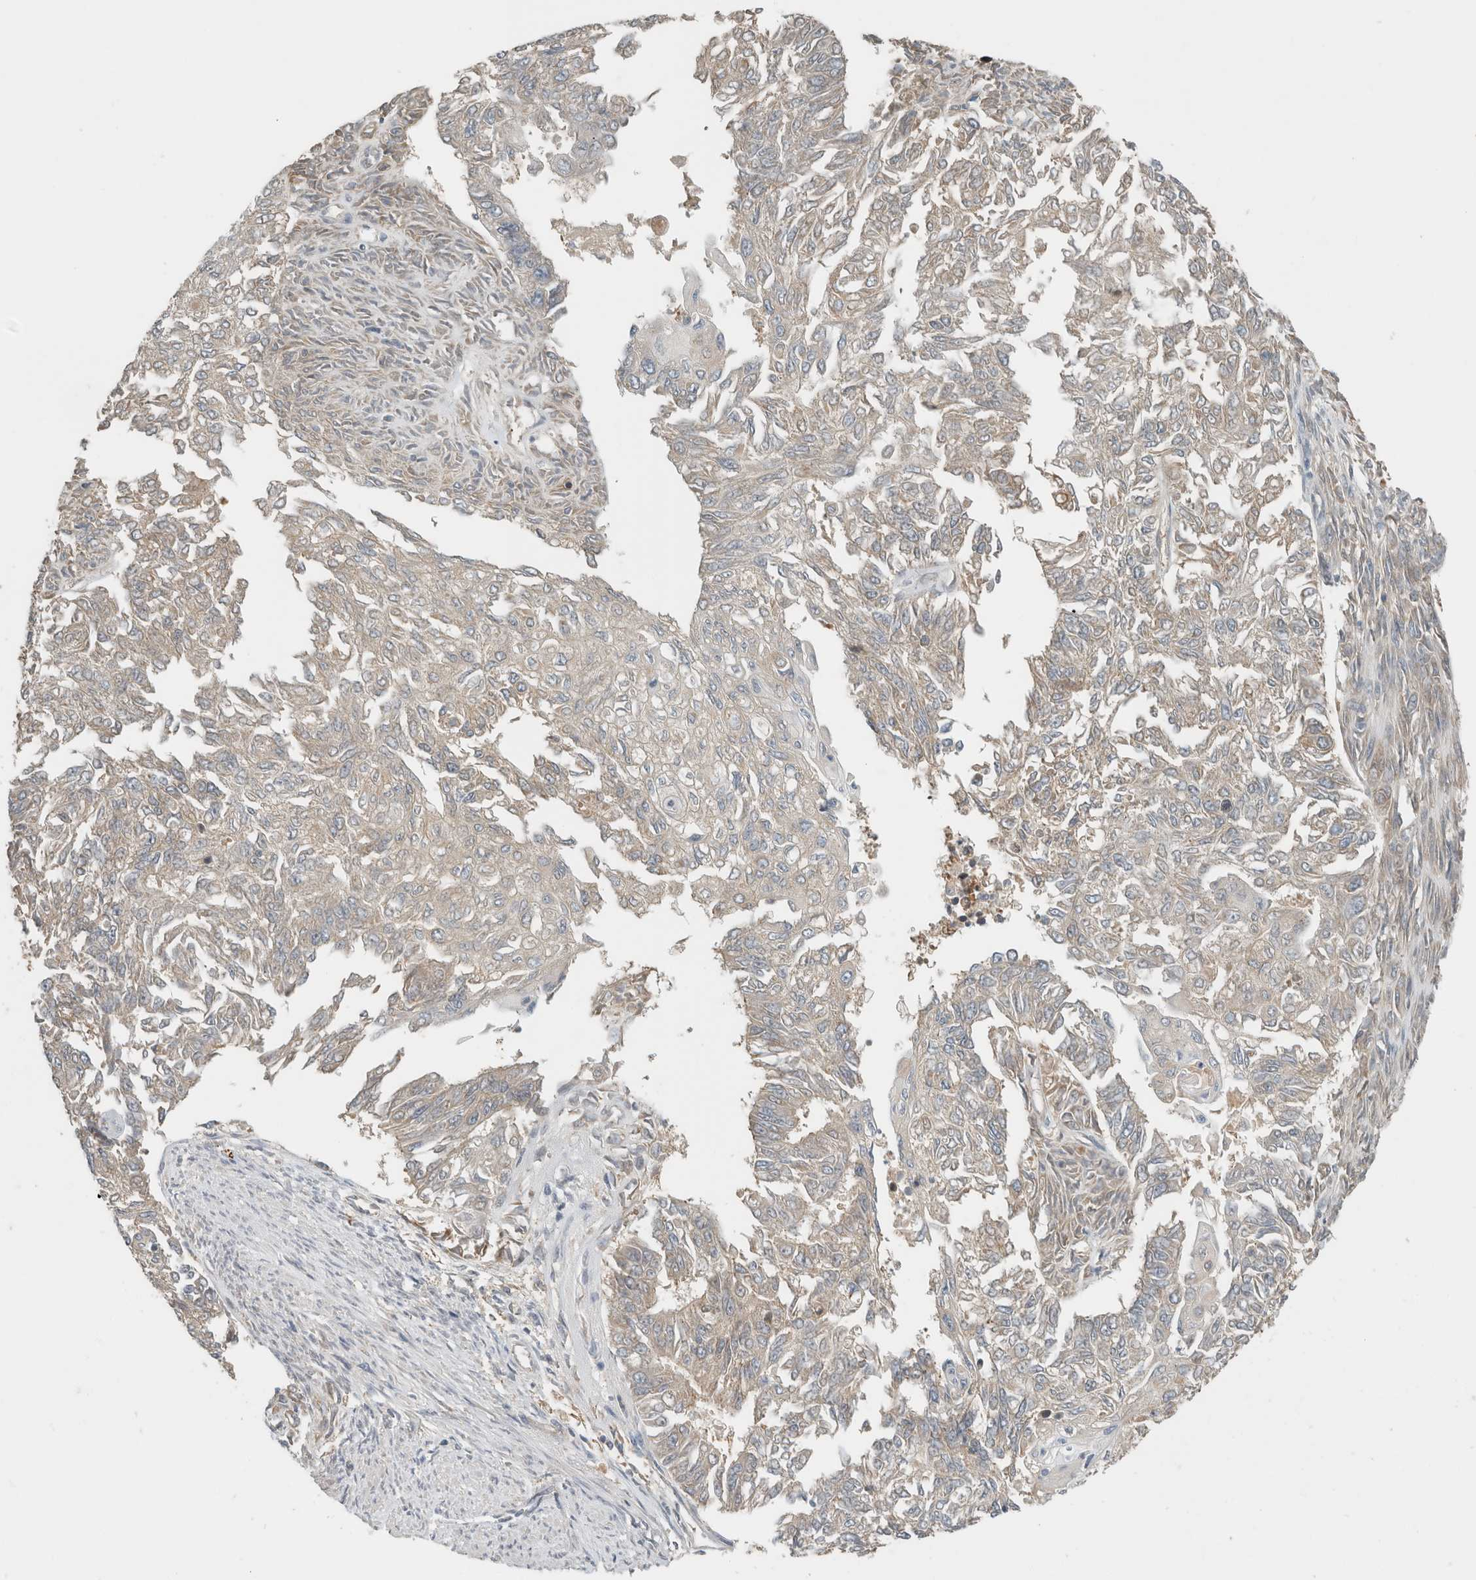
{"staining": {"intensity": "negative", "quantity": "none", "location": "none"}, "tissue": "endometrial cancer", "cell_type": "Tumor cells", "image_type": "cancer", "snomed": [{"axis": "morphology", "description": "Adenocarcinoma, NOS"}, {"axis": "topography", "description": "Endometrium"}], "caption": "Immunohistochemistry micrograph of neoplastic tissue: human endometrial cancer (adenocarcinoma) stained with DAB (3,3'-diaminobenzidine) demonstrates no significant protein positivity in tumor cells.", "gene": "PFDN4", "patient": {"sex": "female", "age": 32}}